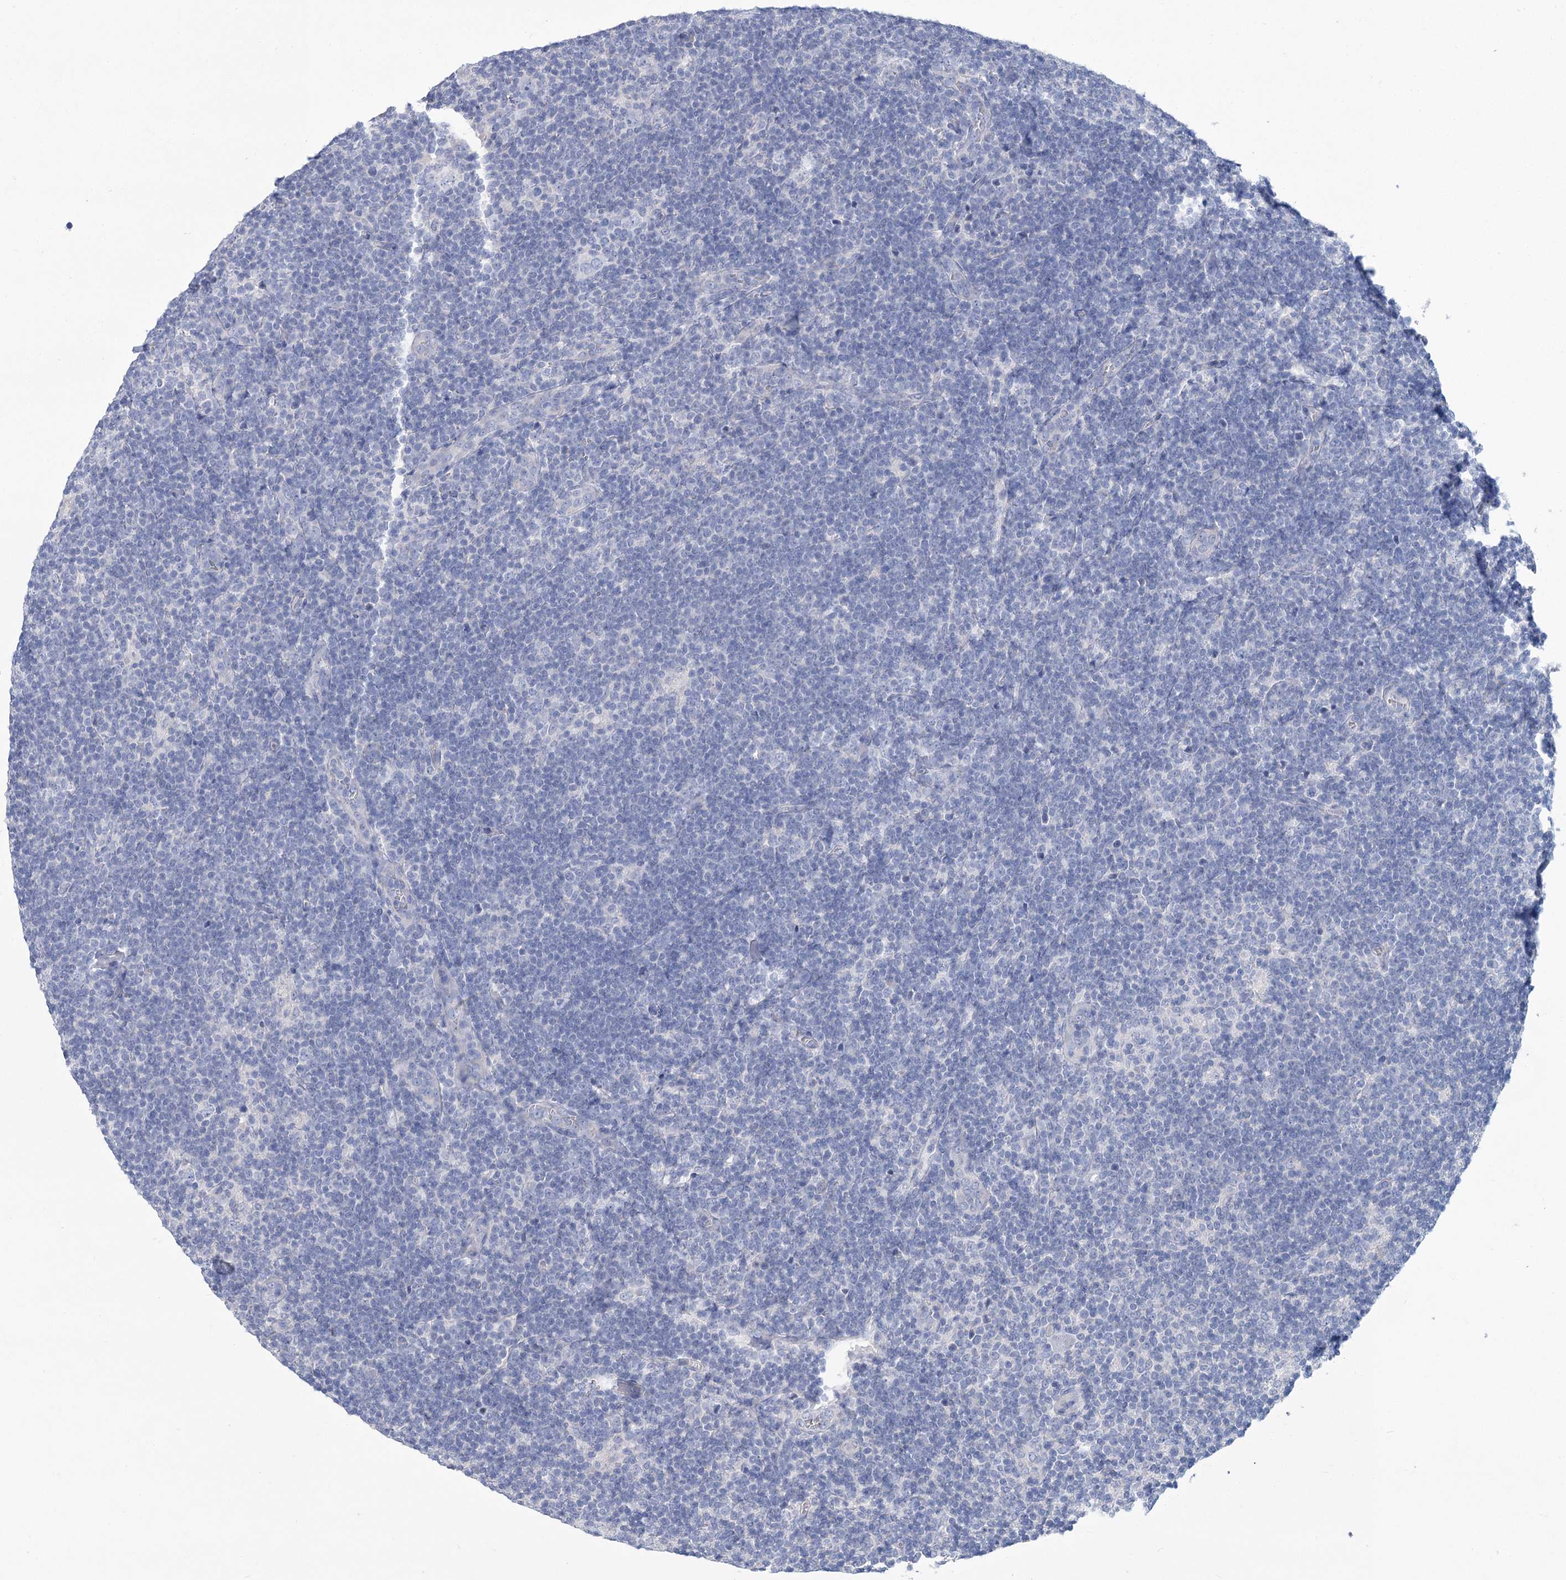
{"staining": {"intensity": "negative", "quantity": "none", "location": "none"}, "tissue": "lymphoma", "cell_type": "Tumor cells", "image_type": "cancer", "snomed": [{"axis": "morphology", "description": "Hodgkin's disease, NOS"}, {"axis": "topography", "description": "Lymph node"}], "caption": "Tumor cells show no significant protein staining in lymphoma.", "gene": "SLC9A3", "patient": {"sex": "female", "age": 57}}